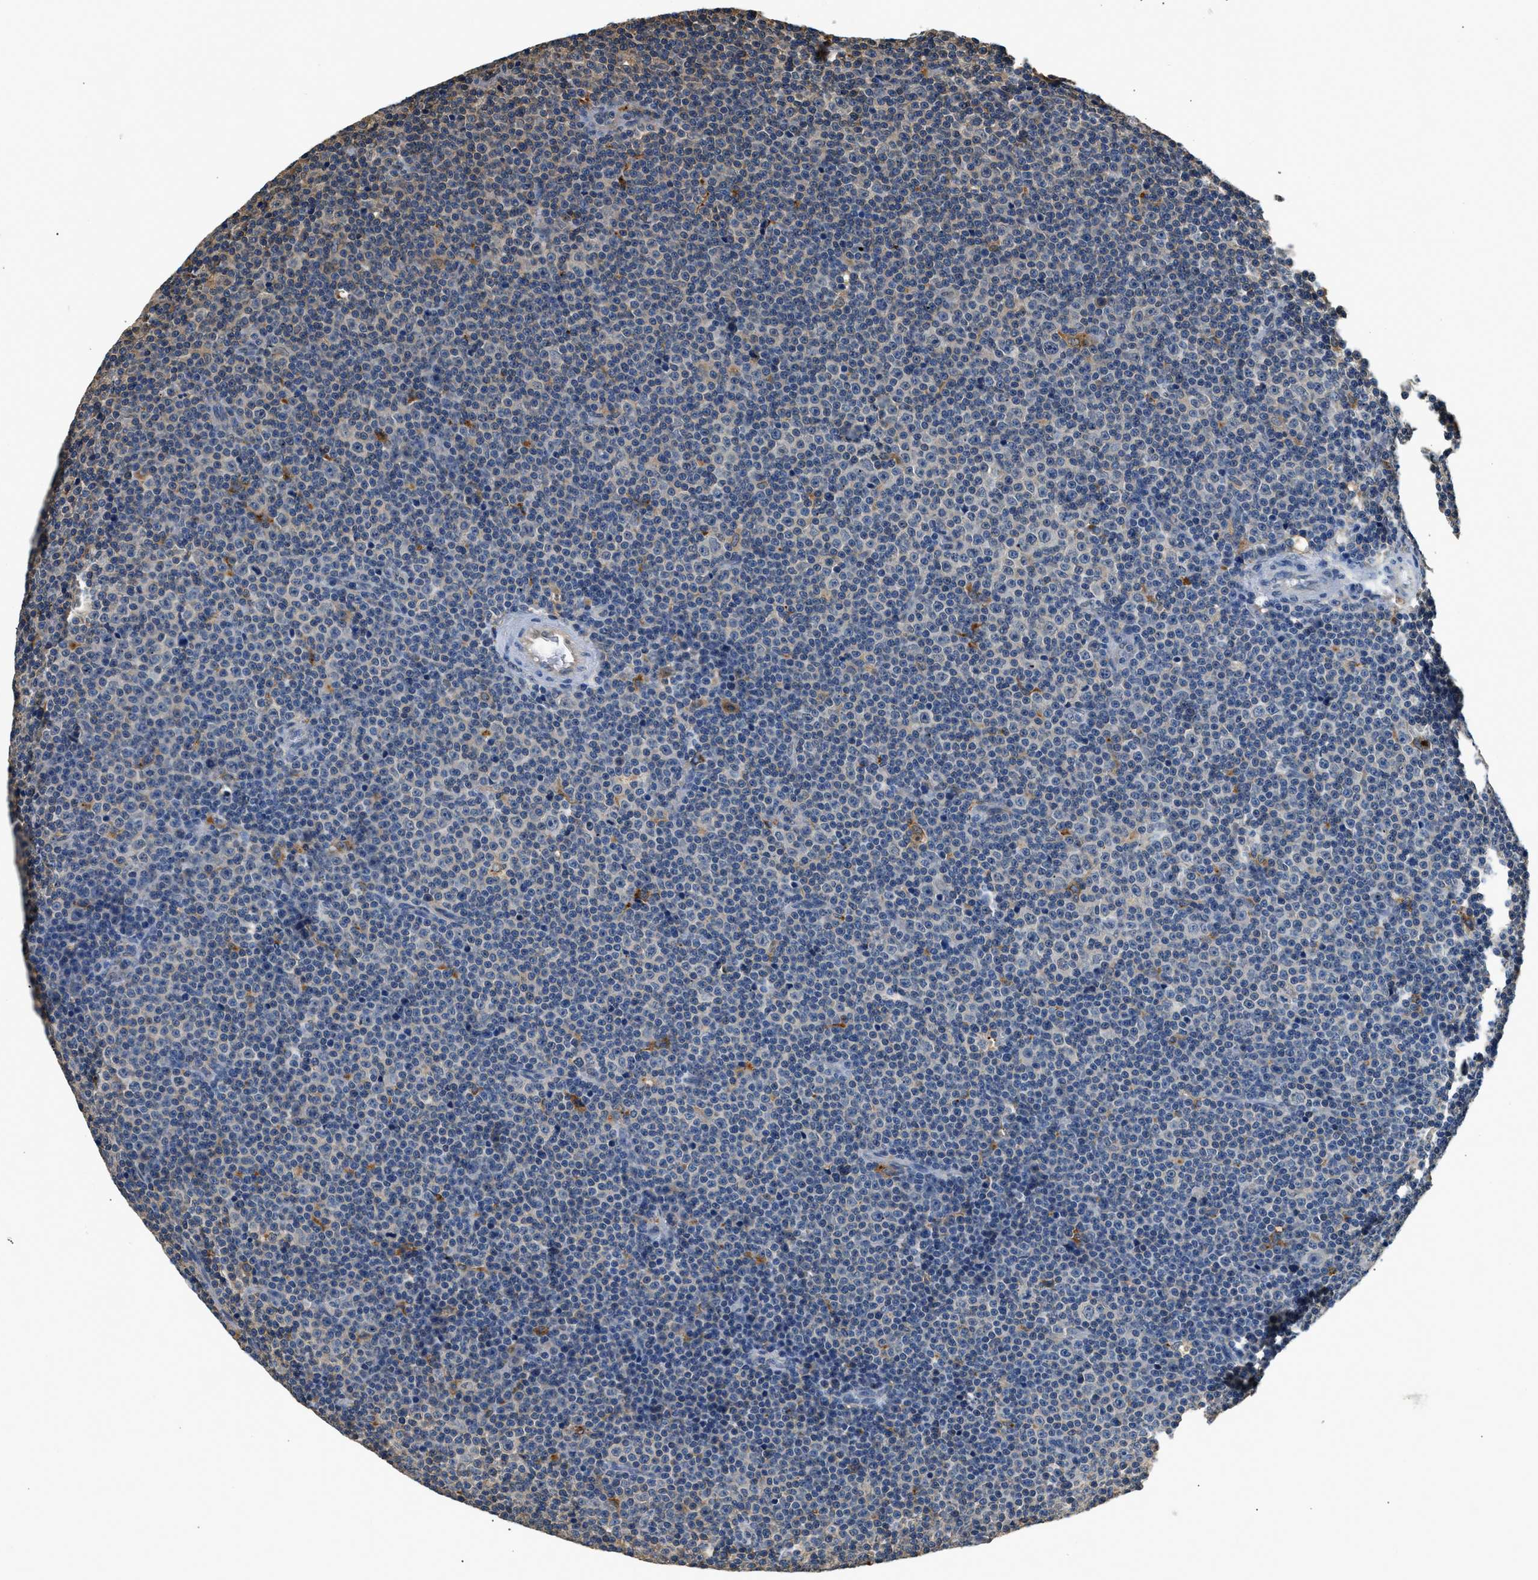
{"staining": {"intensity": "weak", "quantity": "<25%", "location": "cytoplasmic/membranous"}, "tissue": "lymphoma", "cell_type": "Tumor cells", "image_type": "cancer", "snomed": [{"axis": "morphology", "description": "Malignant lymphoma, non-Hodgkin's type, Low grade"}, {"axis": "topography", "description": "Lymph node"}], "caption": "Immunohistochemistry micrograph of low-grade malignant lymphoma, non-Hodgkin's type stained for a protein (brown), which exhibits no positivity in tumor cells. (DAB immunohistochemistry, high magnification).", "gene": "BCL7C", "patient": {"sex": "female", "age": 67}}